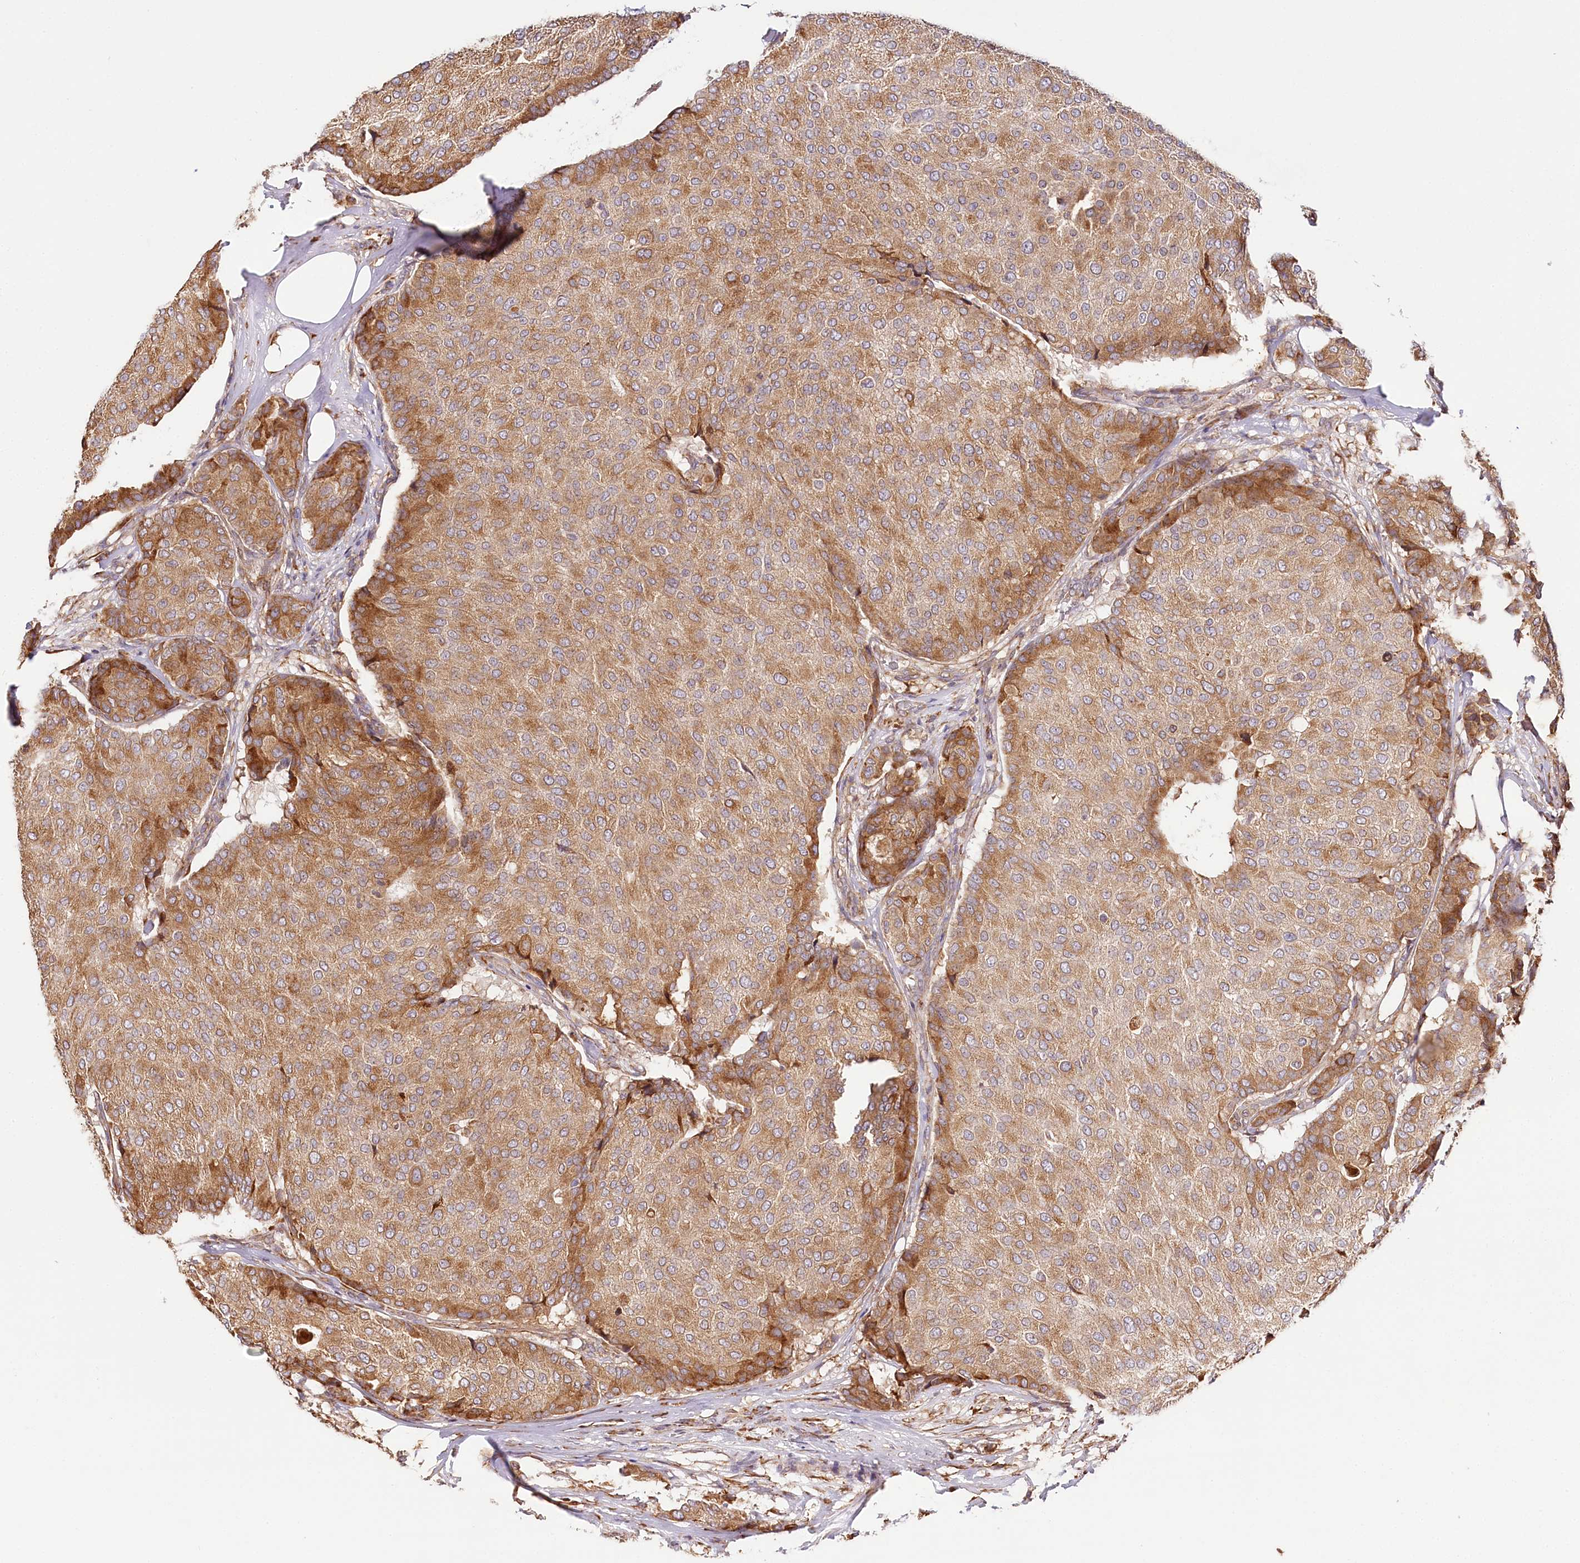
{"staining": {"intensity": "moderate", "quantity": ">75%", "location": "cytoplasmic/membranous"}, "tissue": "breast cancer", "cell_type": "Tumor cells", "image_type": "cancer", "snomed": [{"axis": "morphology", "description": "Duct carcinoma"}, {"axis": "topography", "description": "Breast"}], "caption": "Human breast cancer (infiltrating ductal carcinoma) stained with a brown dye reveals moderate cytoplasmic/membranous positive positivity in about >75% of tumor cells.", "gene": "VEGFA", "patient": {"sex": "female", "age": 75}}